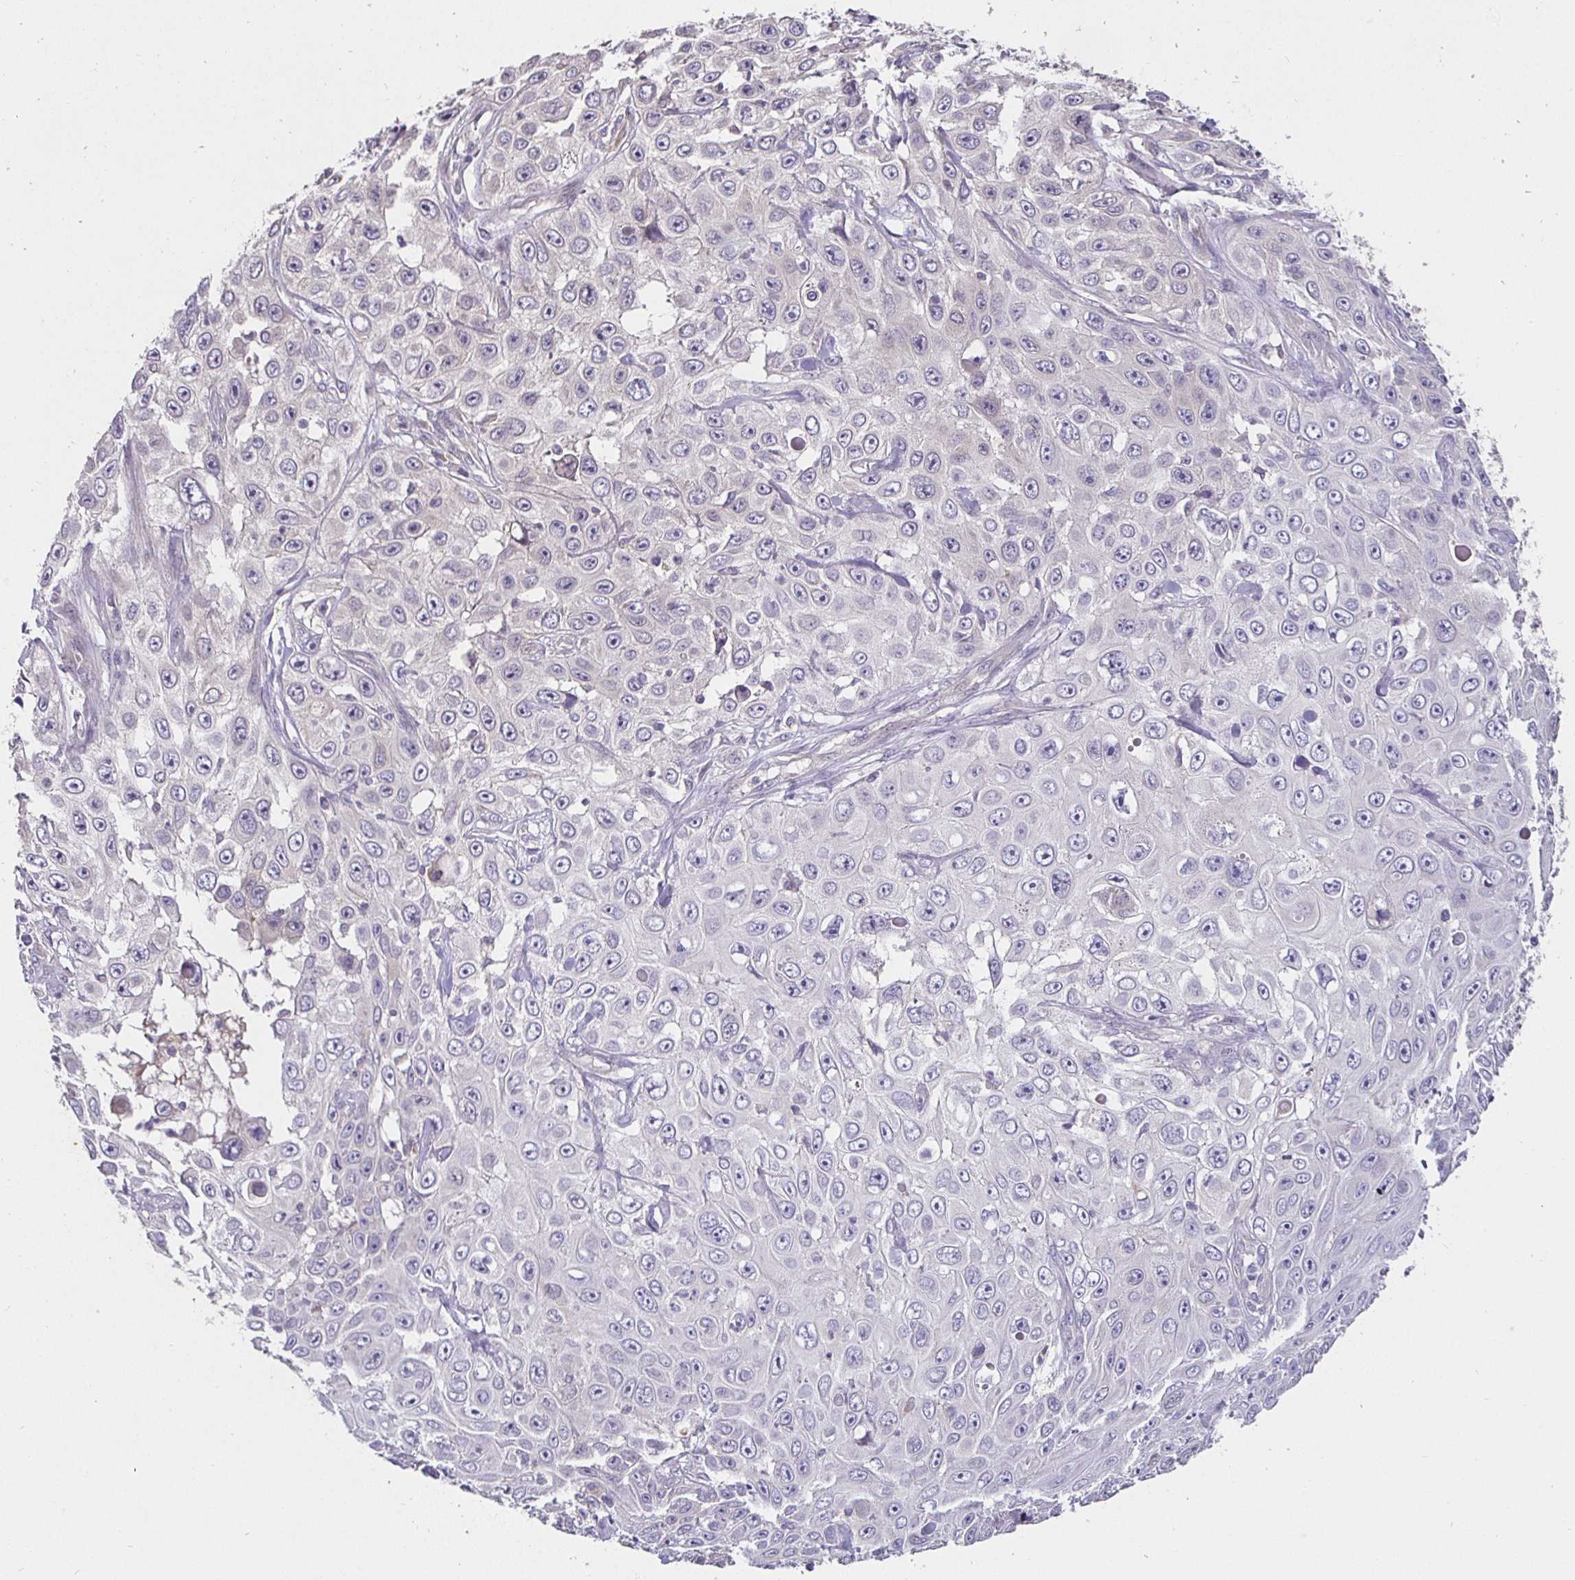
{"staining": {"intensity": "negative", "quantity": "none", "location": "none"}, "tissue": "skin cancer", "cell_type": "Tumor cells", "image_type": "cancer", "snomed": [{"axis": "morphology", "description": "Squamous cell carcinoma, NOS"}, {"axis": "topography", "description": "Skin"}], "caption": "Skin cancer stained for a protein using IHC reveals no staining tumor cells.", "gene": "SHISA4", "patient": {"sex": "male", "age": 82}}